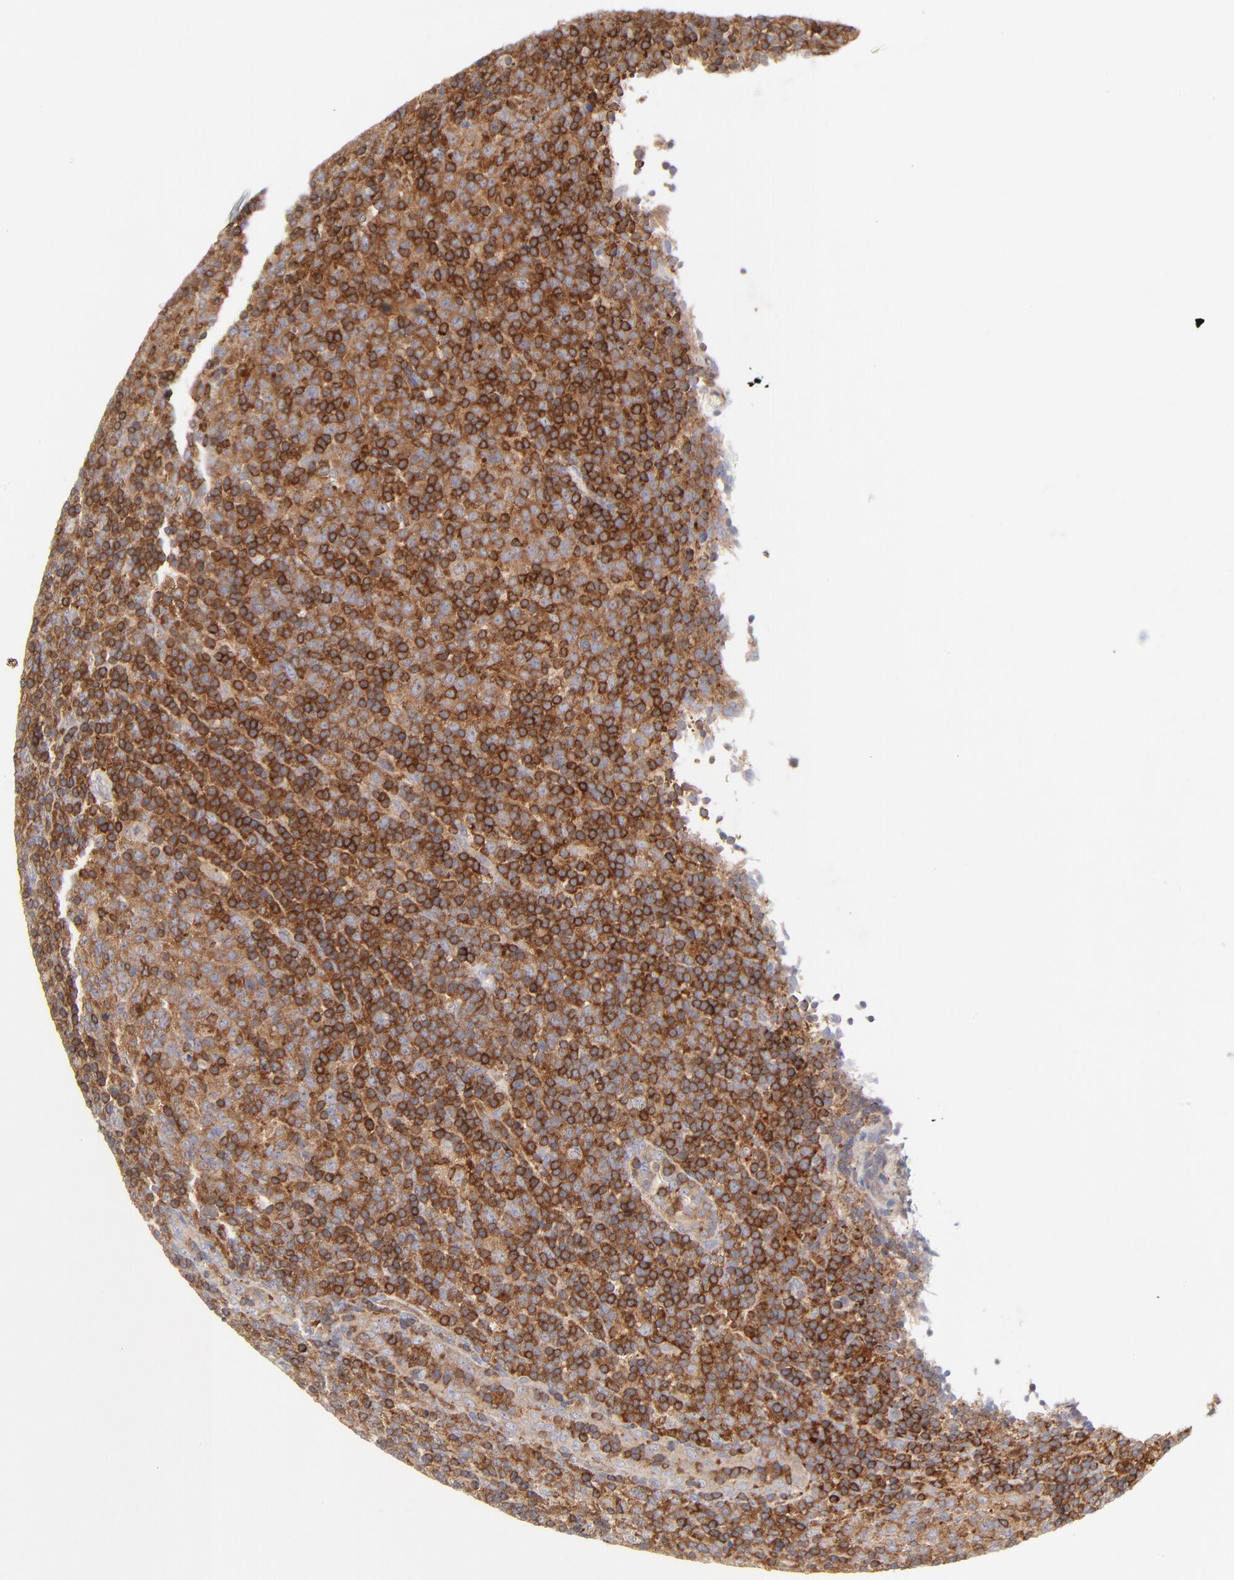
{"staining": {"intensity": "strong", "quantity": ">75%", "location": "cytoplasmic/membranous"}, "tissue": "lymphoma", "cell_type": "Tumor cells", "image_type": "cancer", "snomed": [{"axis": "morphology", "description": "Malignant lymphoma, non-Hodgkin's type, Low grade"}, {"axis": "topography", "description": "Lymph node"}], "caption": "A high-resolution histopathology image shows immunohistochemistry staining of lymphoma, which shows strong cytoplasmic/membranous positivity in about >75% of tumor cells. Using DAB (brown) and hematoxylin (blue) stains, captured at high magnification using brightfield microscopy.", "gene": "WIPF1", "patient": {"sex": "male", "age": 70}}